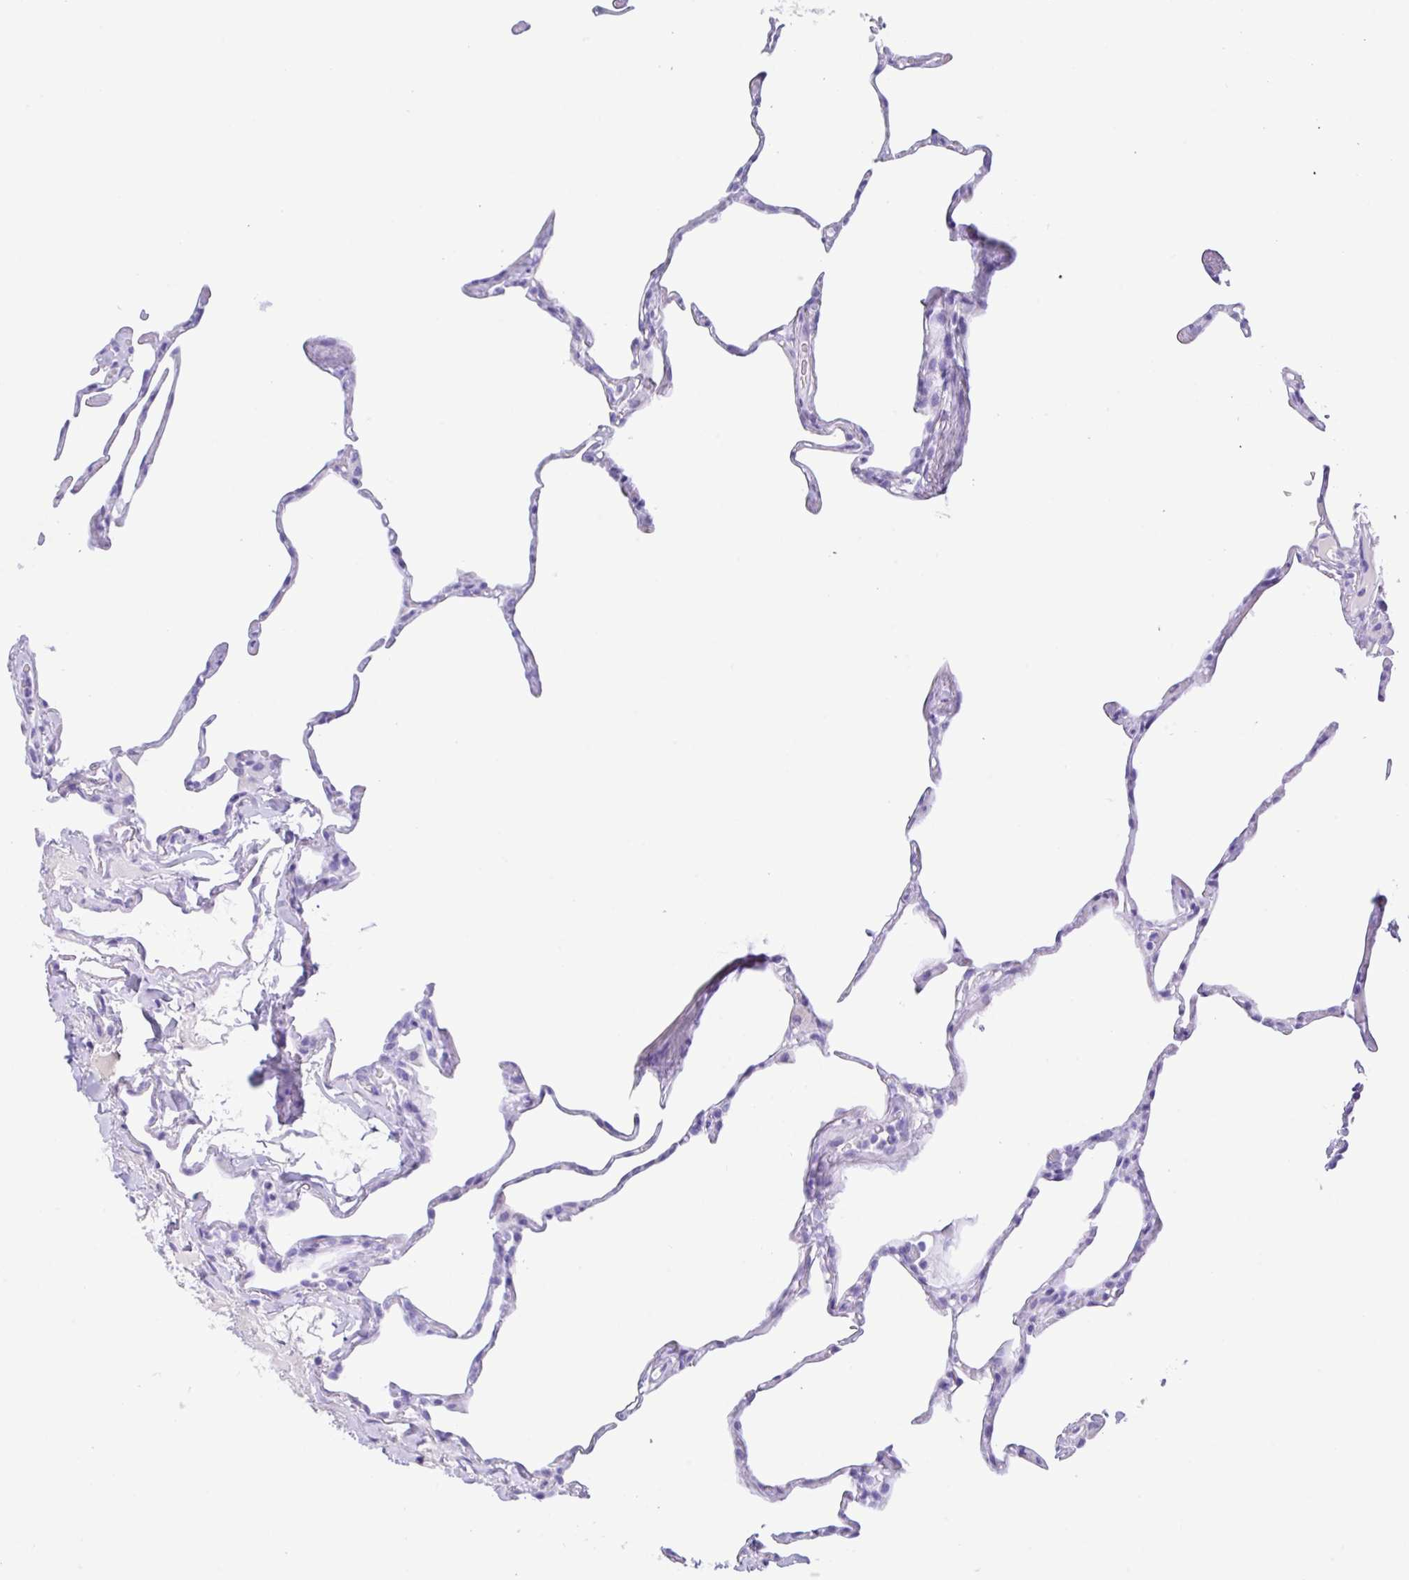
{"staining": {"intensity": "negative", "quantity": "none", "location": "none"}, "tissue": "lung", "cell_type": "Alveolar cells", "image_type": "normal", "snomed": [{"axis": "morphology", "description": "Normal tissue, NOS"}, {"axis": "topography", "description": "Lung"}], "caption": "Immunohistochemistry (IHC) of benign lung reveals no expression in alveolar cells. (Brightfield microscopy of DAB (3,3'-diaminobenzidine) immunohistochemistry (IHC) at high magnification).", "gene": "CPA1", "patient": {"sex": "male", "age": 65}}